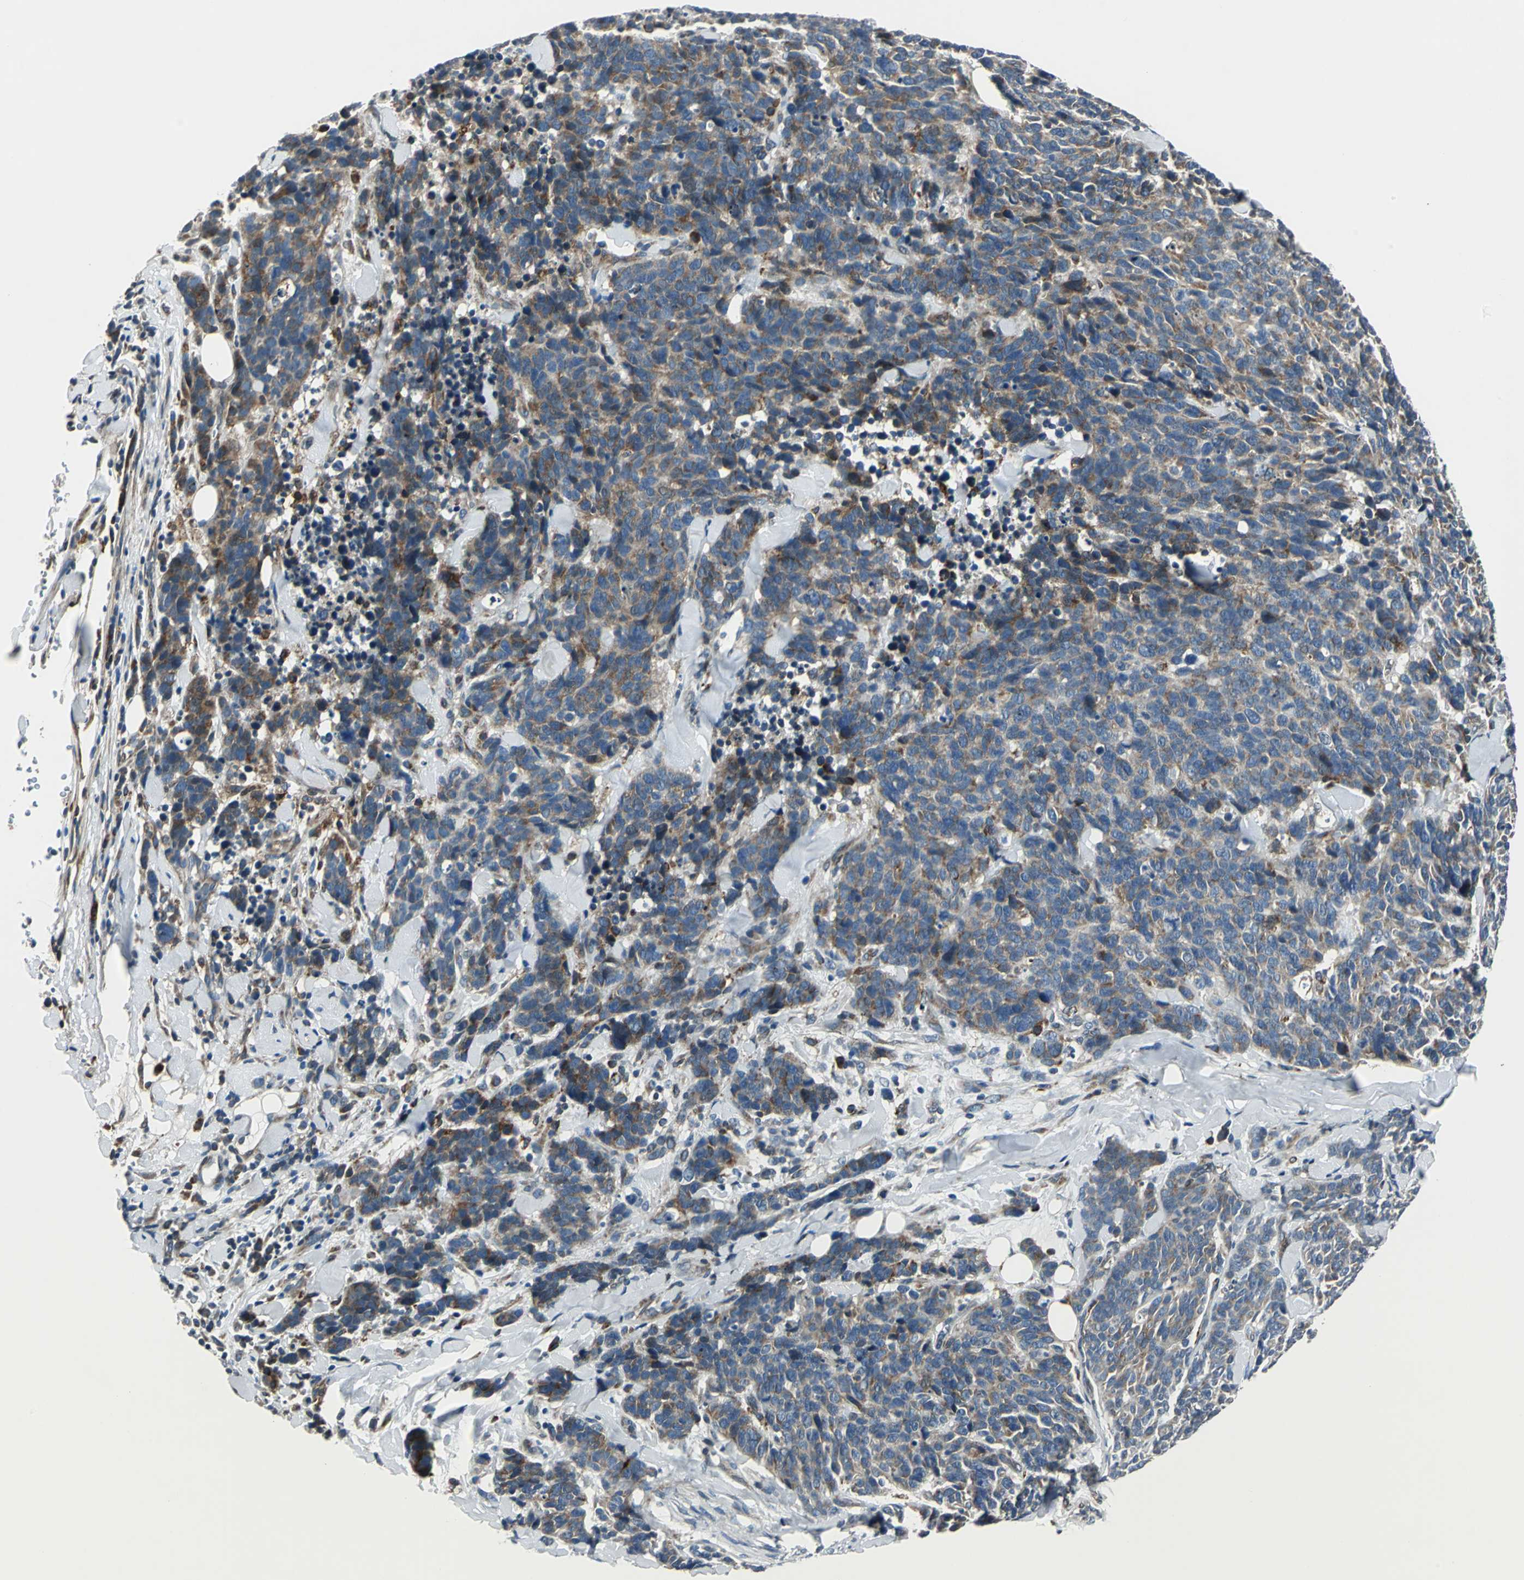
{"staining": {"intensity": "moderate", "quantity": ">75%", "location": "cytoplasmic/membranous"}, "tissue": "lung cancer", "cell_type": "Tumor cells", "image_type": "cancer", "snomed": [{"axis": "morphology", "description": "Neoplasm, malignant, NOS"}, {"axis": "topography", "description": "Lung"}], "caption": "This image shows malignant neoplasm (lung) stained with IHC to label a protein in brown. The cytoplasmic/membranous of tumor cells show moderate positivity for the protein. Nuclei are counter-stained blue.", "gene": "HTATIP2", "patient": {"sex": "female", "age": 58}}